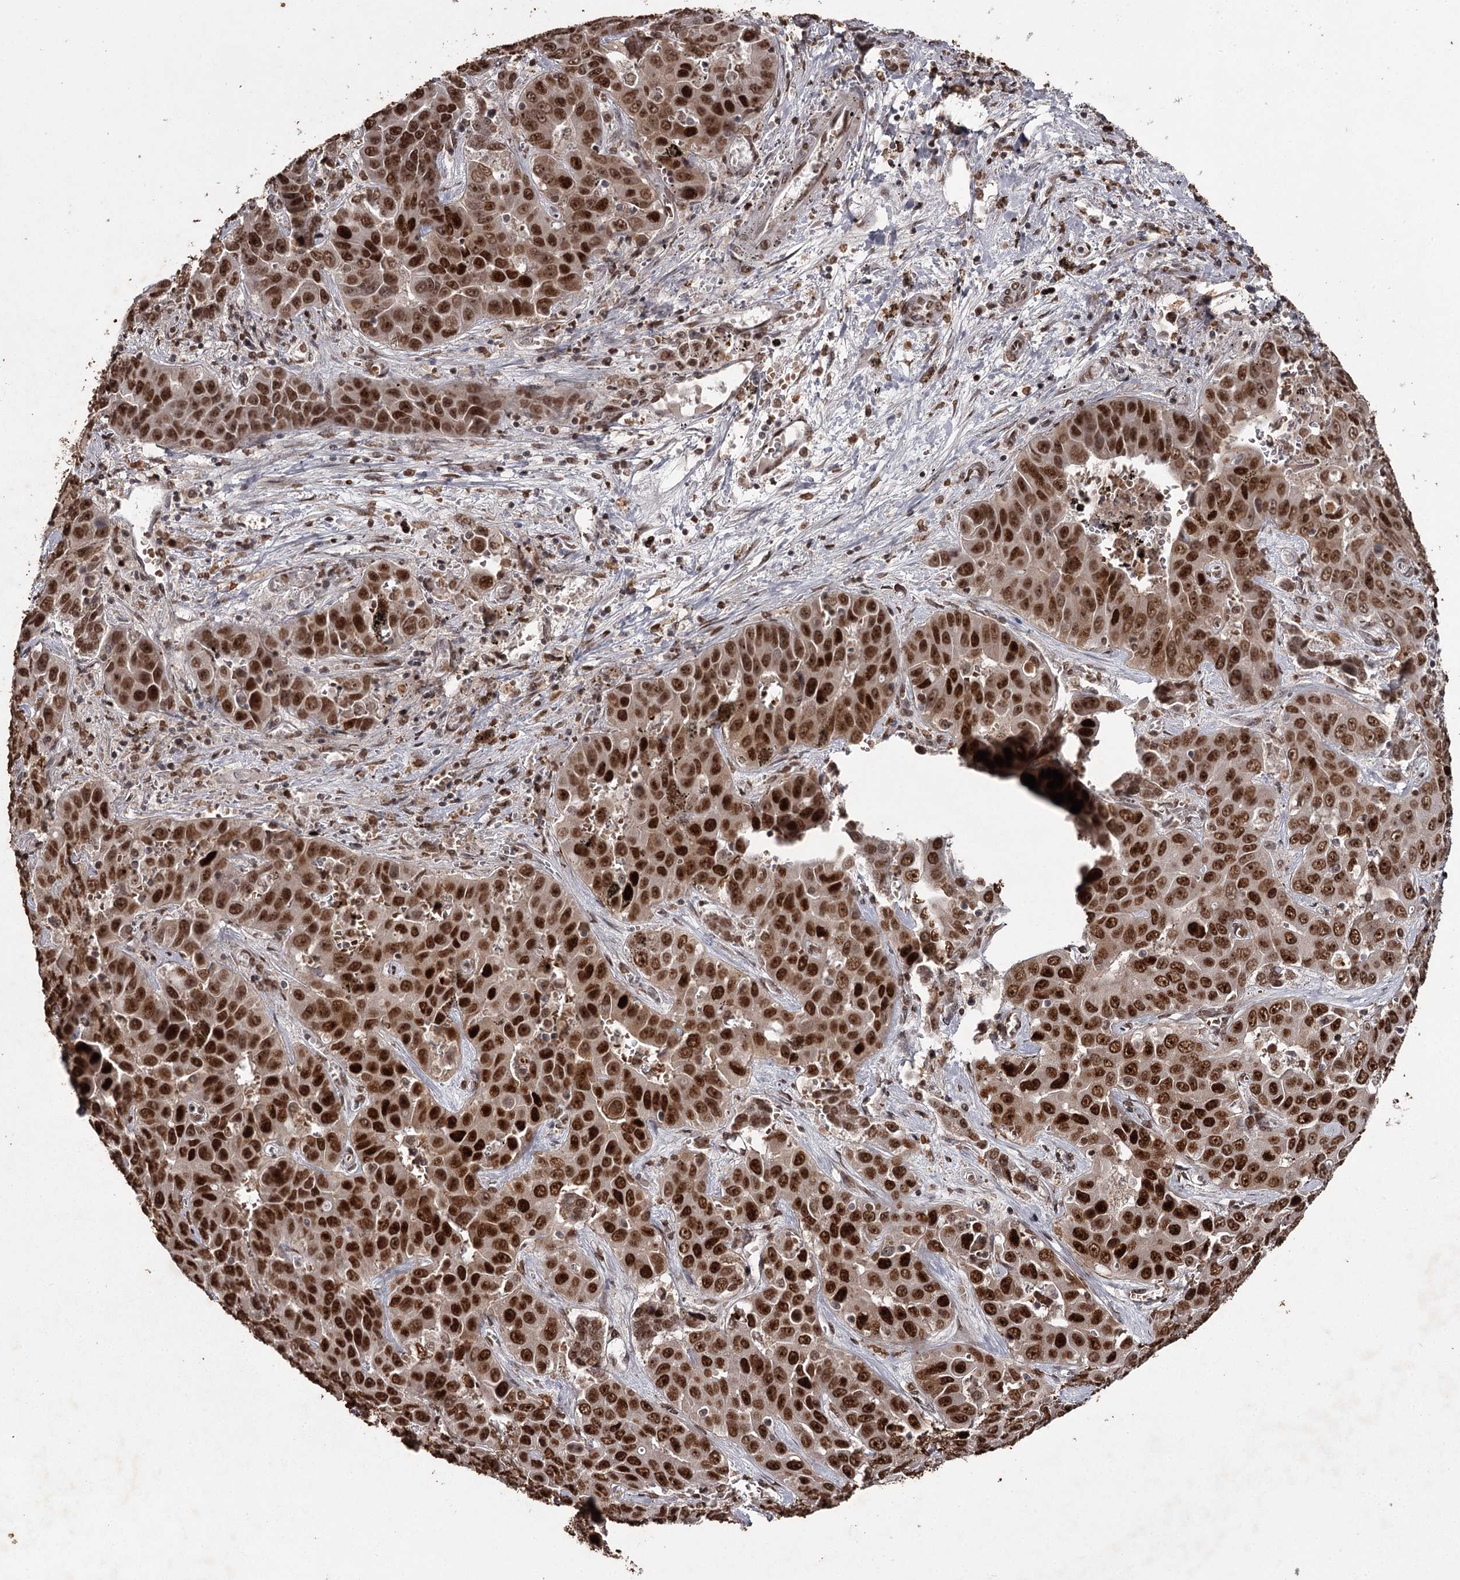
{"staining": {"intensity": "strong", "quantity": ">75%", "location": "nuclear"}, "tissue": "liver cancer", "cell_type": "Tumor cells", "image_type": "cancer", "snomed": [{"axis": "morphology", "description": "Cholangiocarcinoma"}, {"axis": "topography", "description": "Liver"}], "caption": "Human liver cancer (cholangiocarcinoma) stained with a brown dye reveals strong nuclear positive expression in approximately >75% of tumor cells.", "gene": "THYN1", "patient": {"sex": "female", "age": 52}}